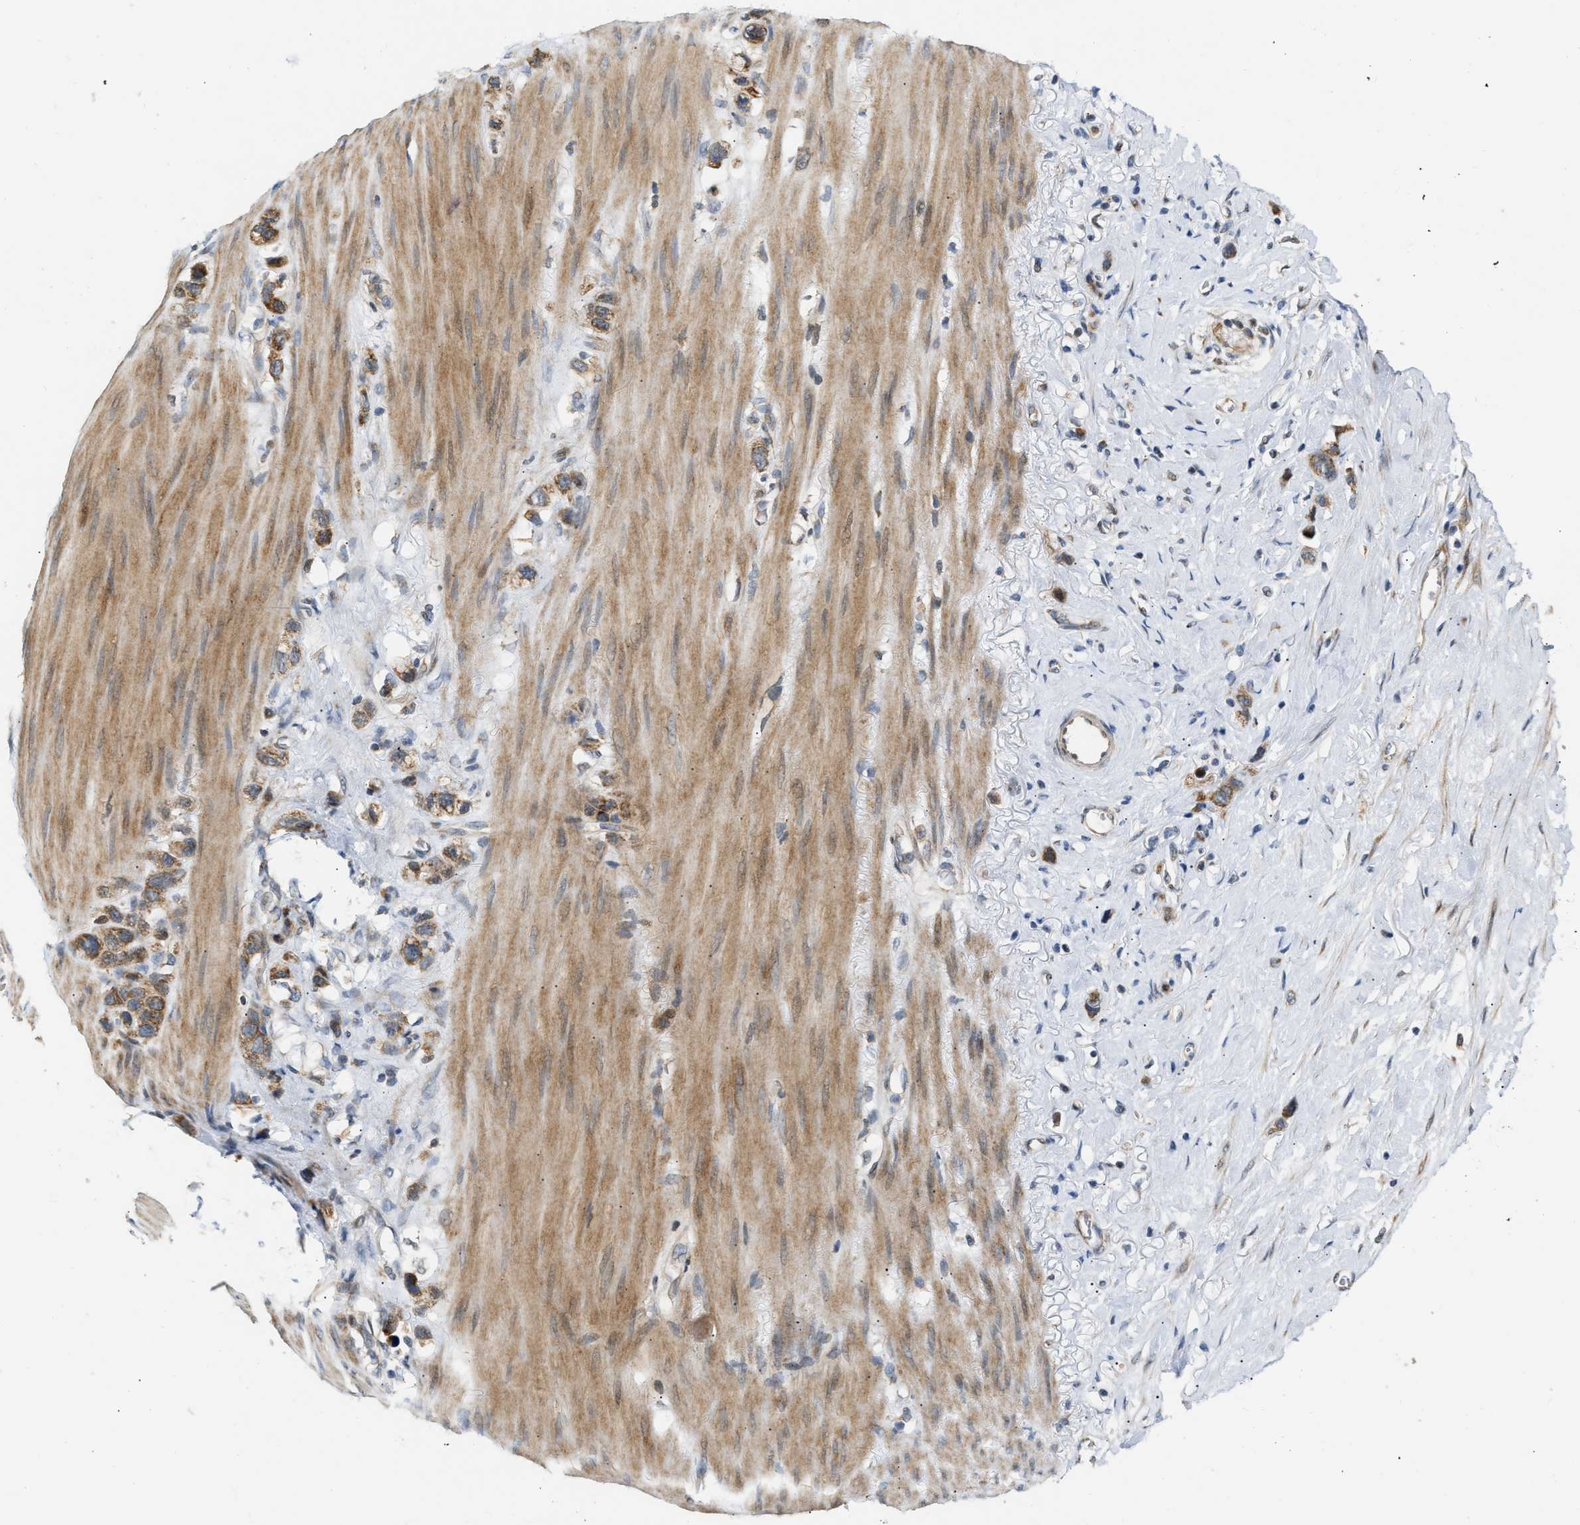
{"staining": {"intensity": "moderate", "quantity": ">75%", "location": "cytoplasmic/membranous"}, "tissue": "stomach cancer", "cell_type": "Tumor cells", "image_type": "cancer", "snomed": [{"axis": "morphology", "description": "Normal tissue, NOS"}, {"axis": "morphology", "description": "Adenocarcinoma, NOS"}, {"axis": "morphology", "description": "Adenocarcinoma, High grade"}, {"axis": "topography", "description": "Stomach, upper"}, {"axis": "topography", "description": "Stomach"}], "caption": "Protein expression analysis of human stomach cancer (adenocarcinoma) reveals moderate cytoplasmic/membranous expression in about >75% of tumor cells.", "gene": "DEPTOR", "patient": {"sex": "female", "age": 65}}